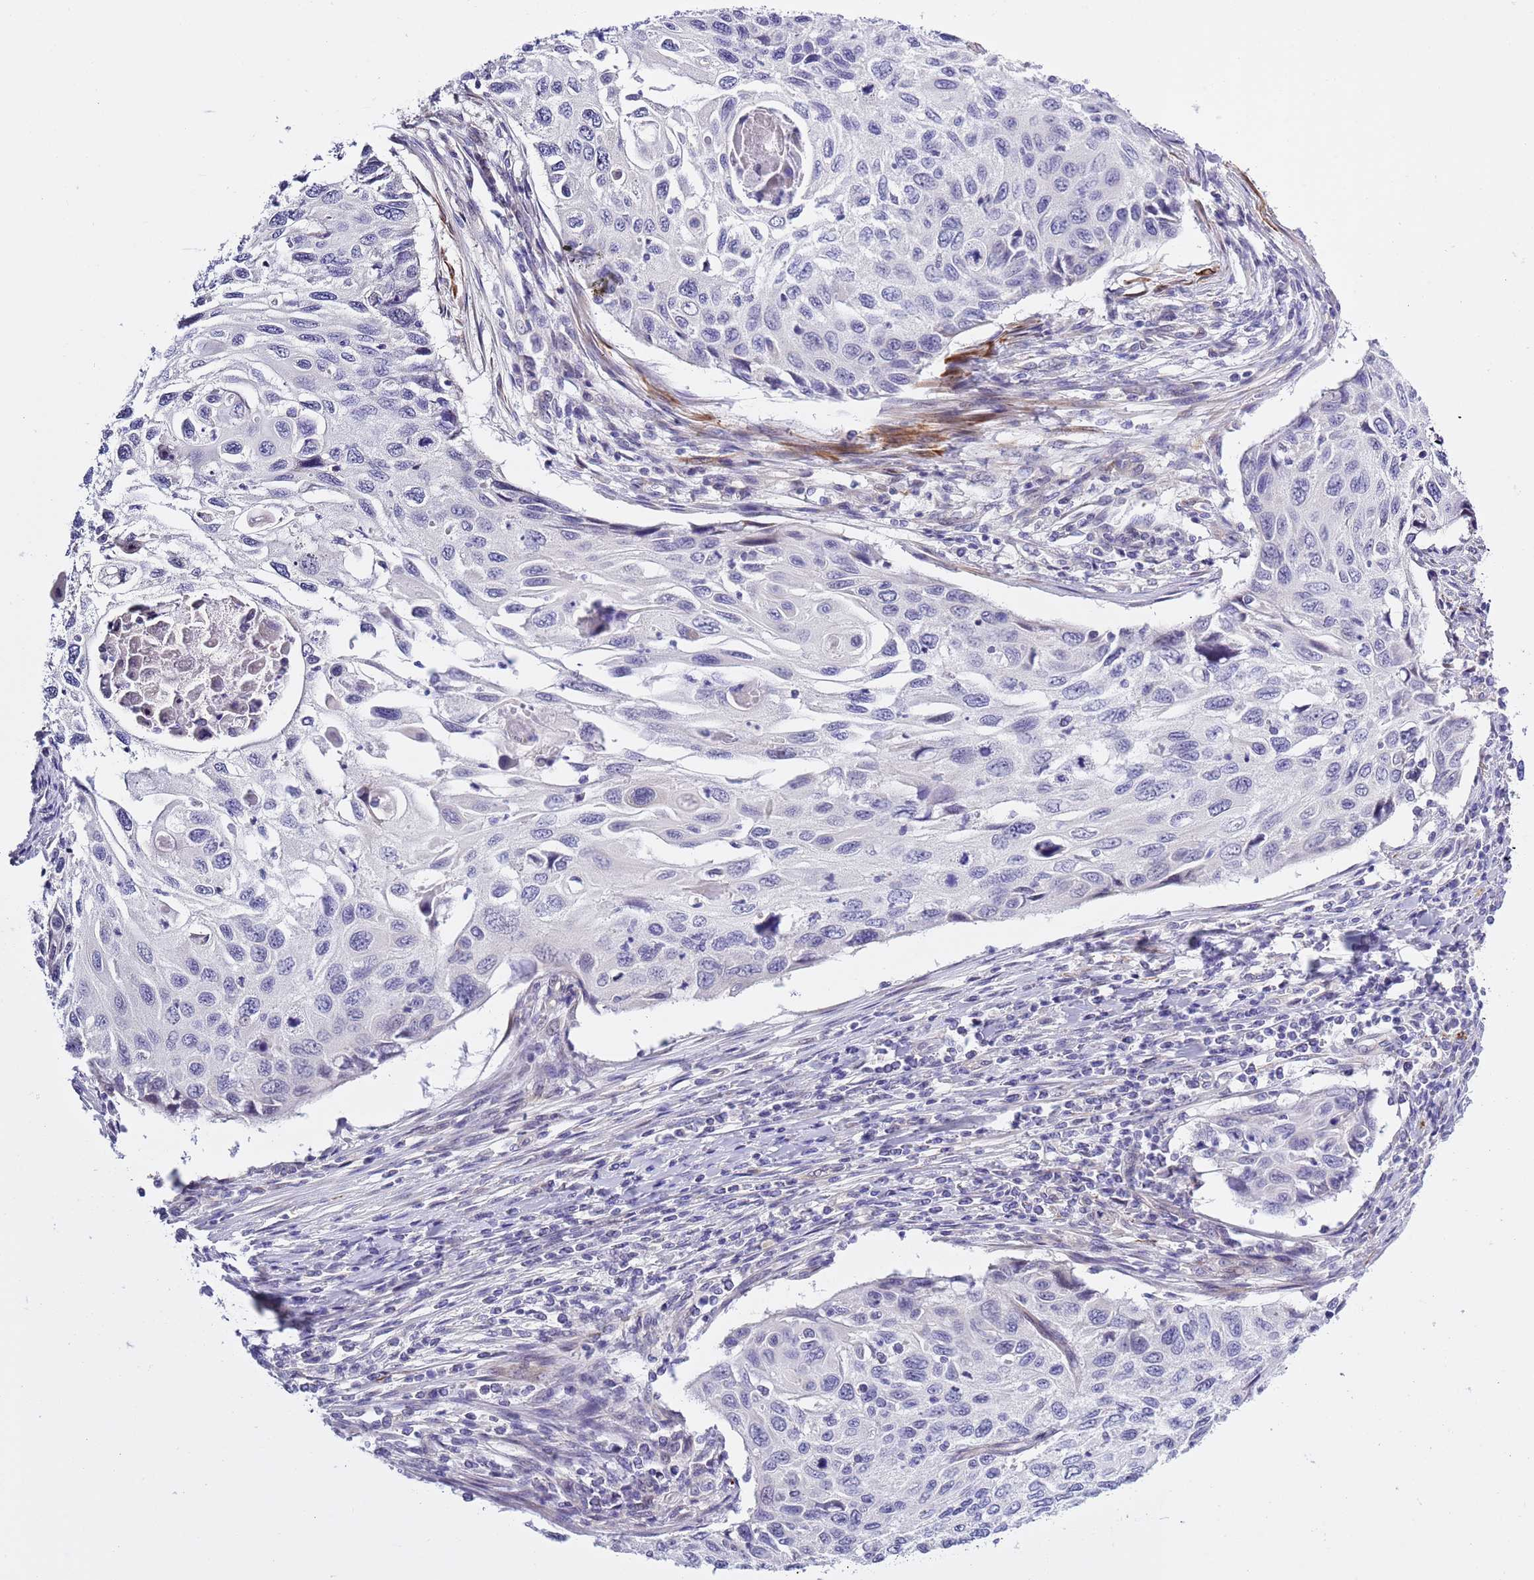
{"staining": {"intensity": "negative", "quantity": "none", "location": "none"}, "tissue": "cervical cancer", "cell_type": "Tumor cells", "image_type": "cancer", "snomed": [{"axis": "morphology", "description": "Squamous cell carcinoma, NOS"}, {"axis": "topography", "description": "Cervix"}], "caption": "Cervical cancer (squamous cell carcinoma) stained for a protein using immunohistochemistry (IHC) demonstrates no positivity tumor cells.", "gene": "NET1", "patient": {"sex": "female", "age": 70}}